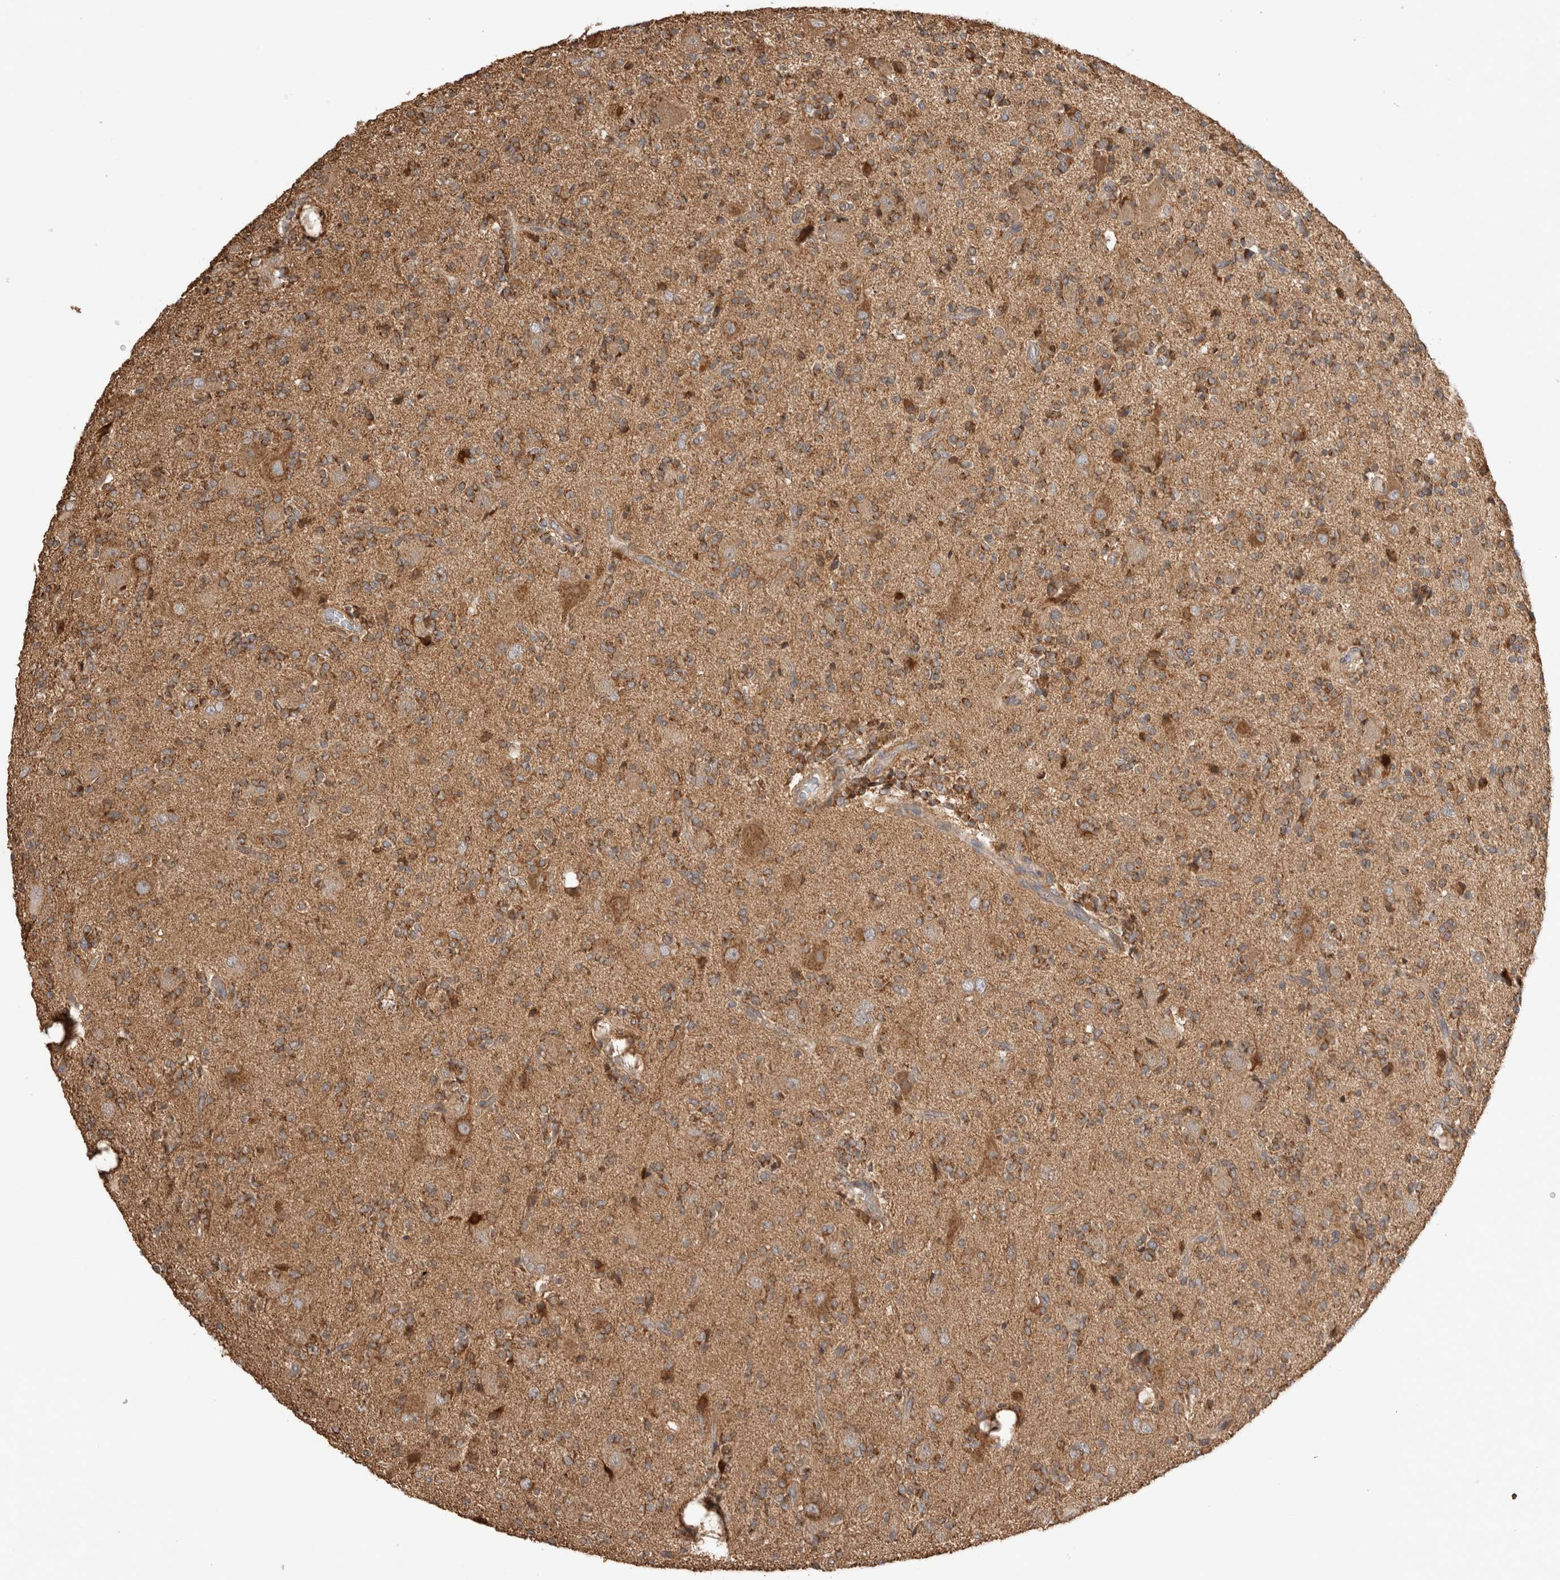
{"staining": {"intensity": "moderate", "quantity": ">75%", "location": "cytoplasmic/membranous"}, "tissue": "glioma", "cell_type": "Tumor cells", "image_type": "cancer", "snomed": [{"axis": "morphology", "description": "Glioma, malignant, High grade"}, {"axis": "topography", "description": "Brain"}], "caption": "Immunohistochemistry of high-grade glioma (malignant) displays medium levels of moderate cytoplasmic/membranous positivity in approximately >75% of tumor cells.", "gene": "IMMP2L", "patient": {"sex": "male", "age": 34}}